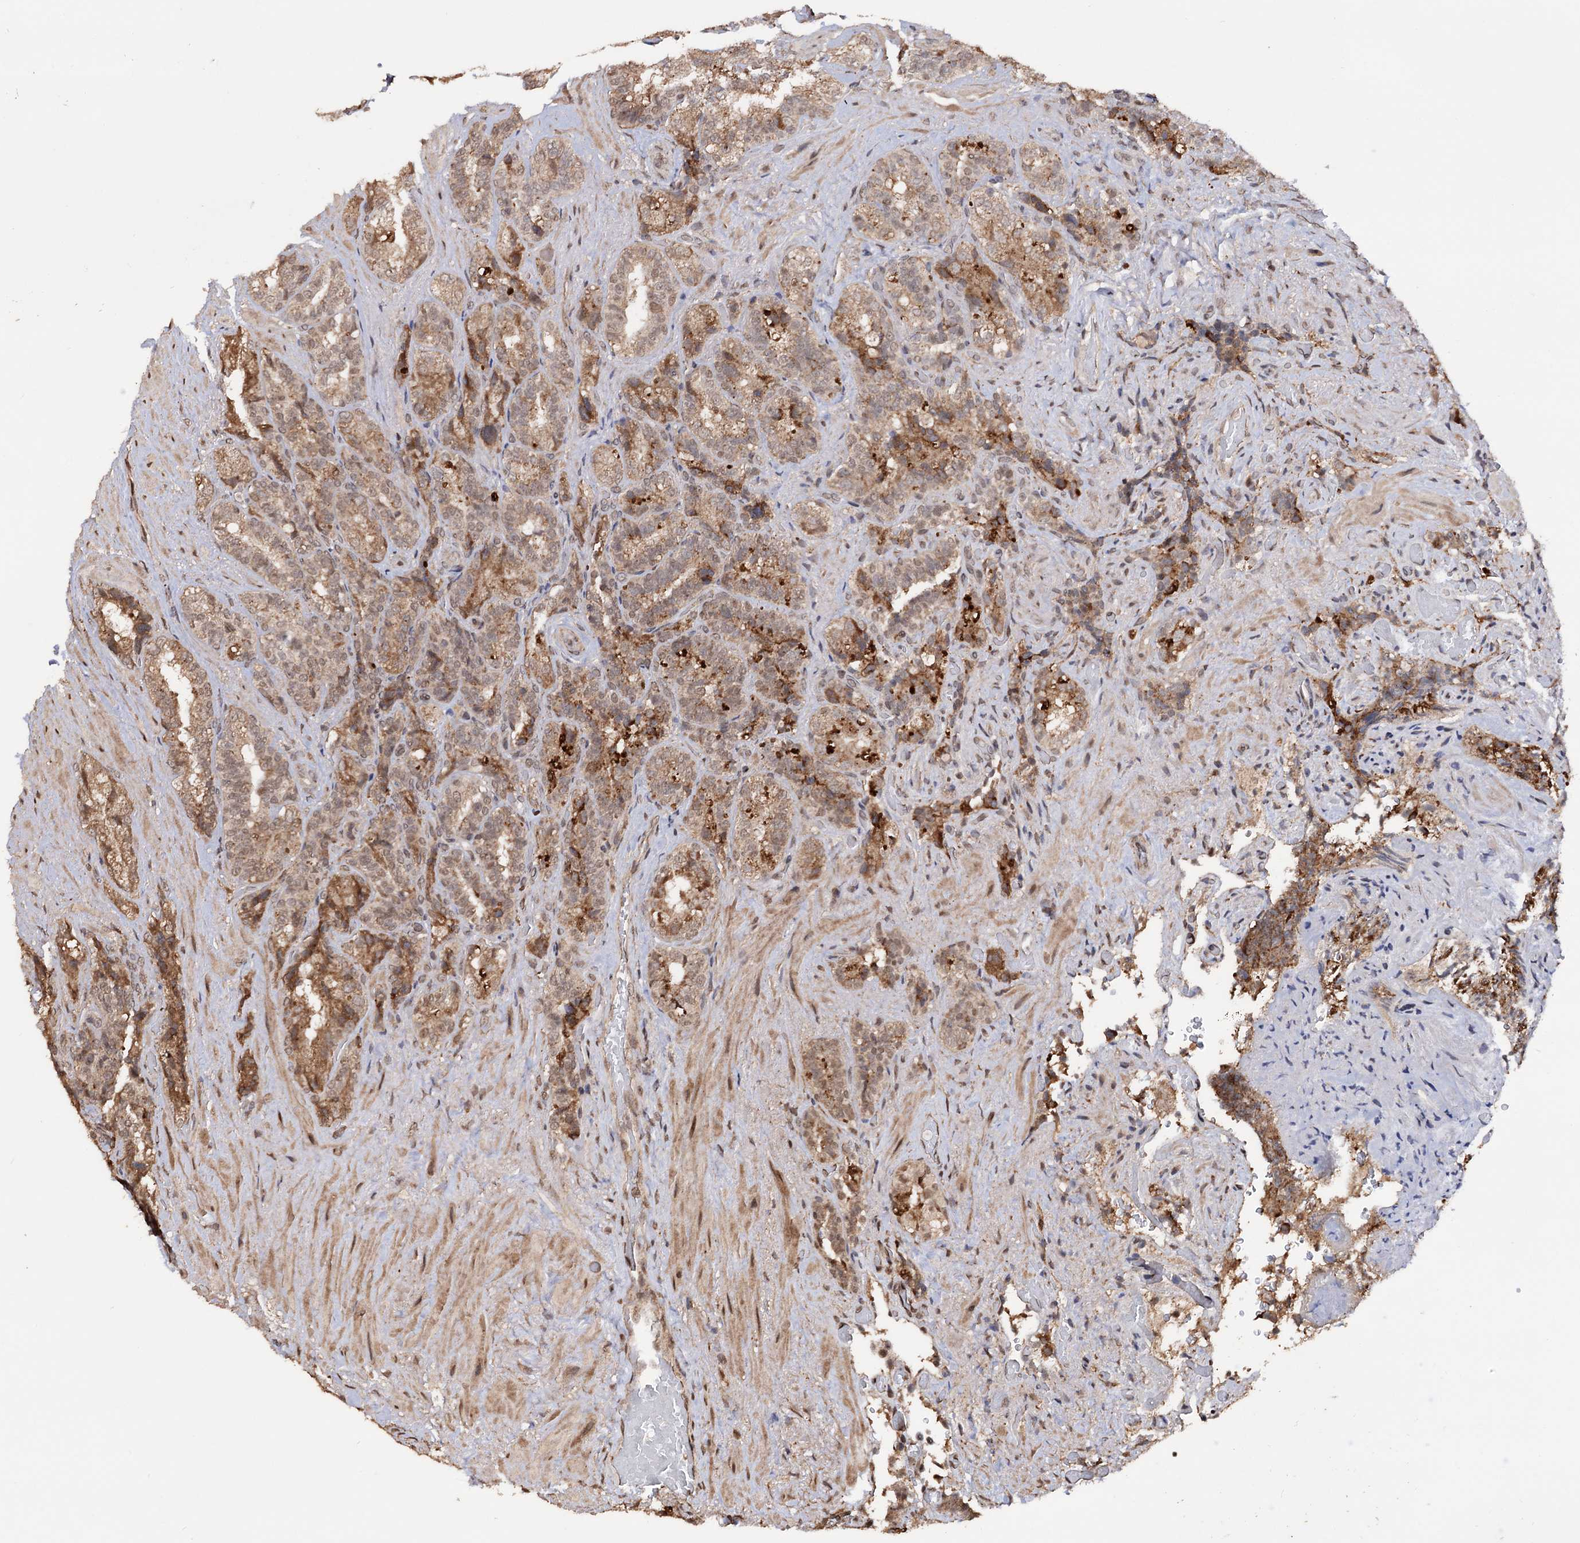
{"staining": {"intensity": "moderate", "quantity": ">75%", "location": "cytoplasmic/membranous"}, "tissue": "seminal vesicle", "cell_type": "Glandular cells", "image_type": "normal", "snomed": [{"axis": "morphology", "description": "Normal tissue, NOS"}, {"axis": "topography", "description": "Prostate and seminal vesicle, NOS"}, {"axis": "topography", "description": "Prostate"}, {"axis": "topography", "description": "Seminal veicle"}], "caption": "DAB (3,3'-diaminobenzidine) immunohistochemical staining of unremarkable human seminal vesicle exhibits moderate cytoplasmic/membranous protein expression in about >75% of glandular cells.", "gene": "KLF5", "patient": {"sex": "male", "age": 67}}